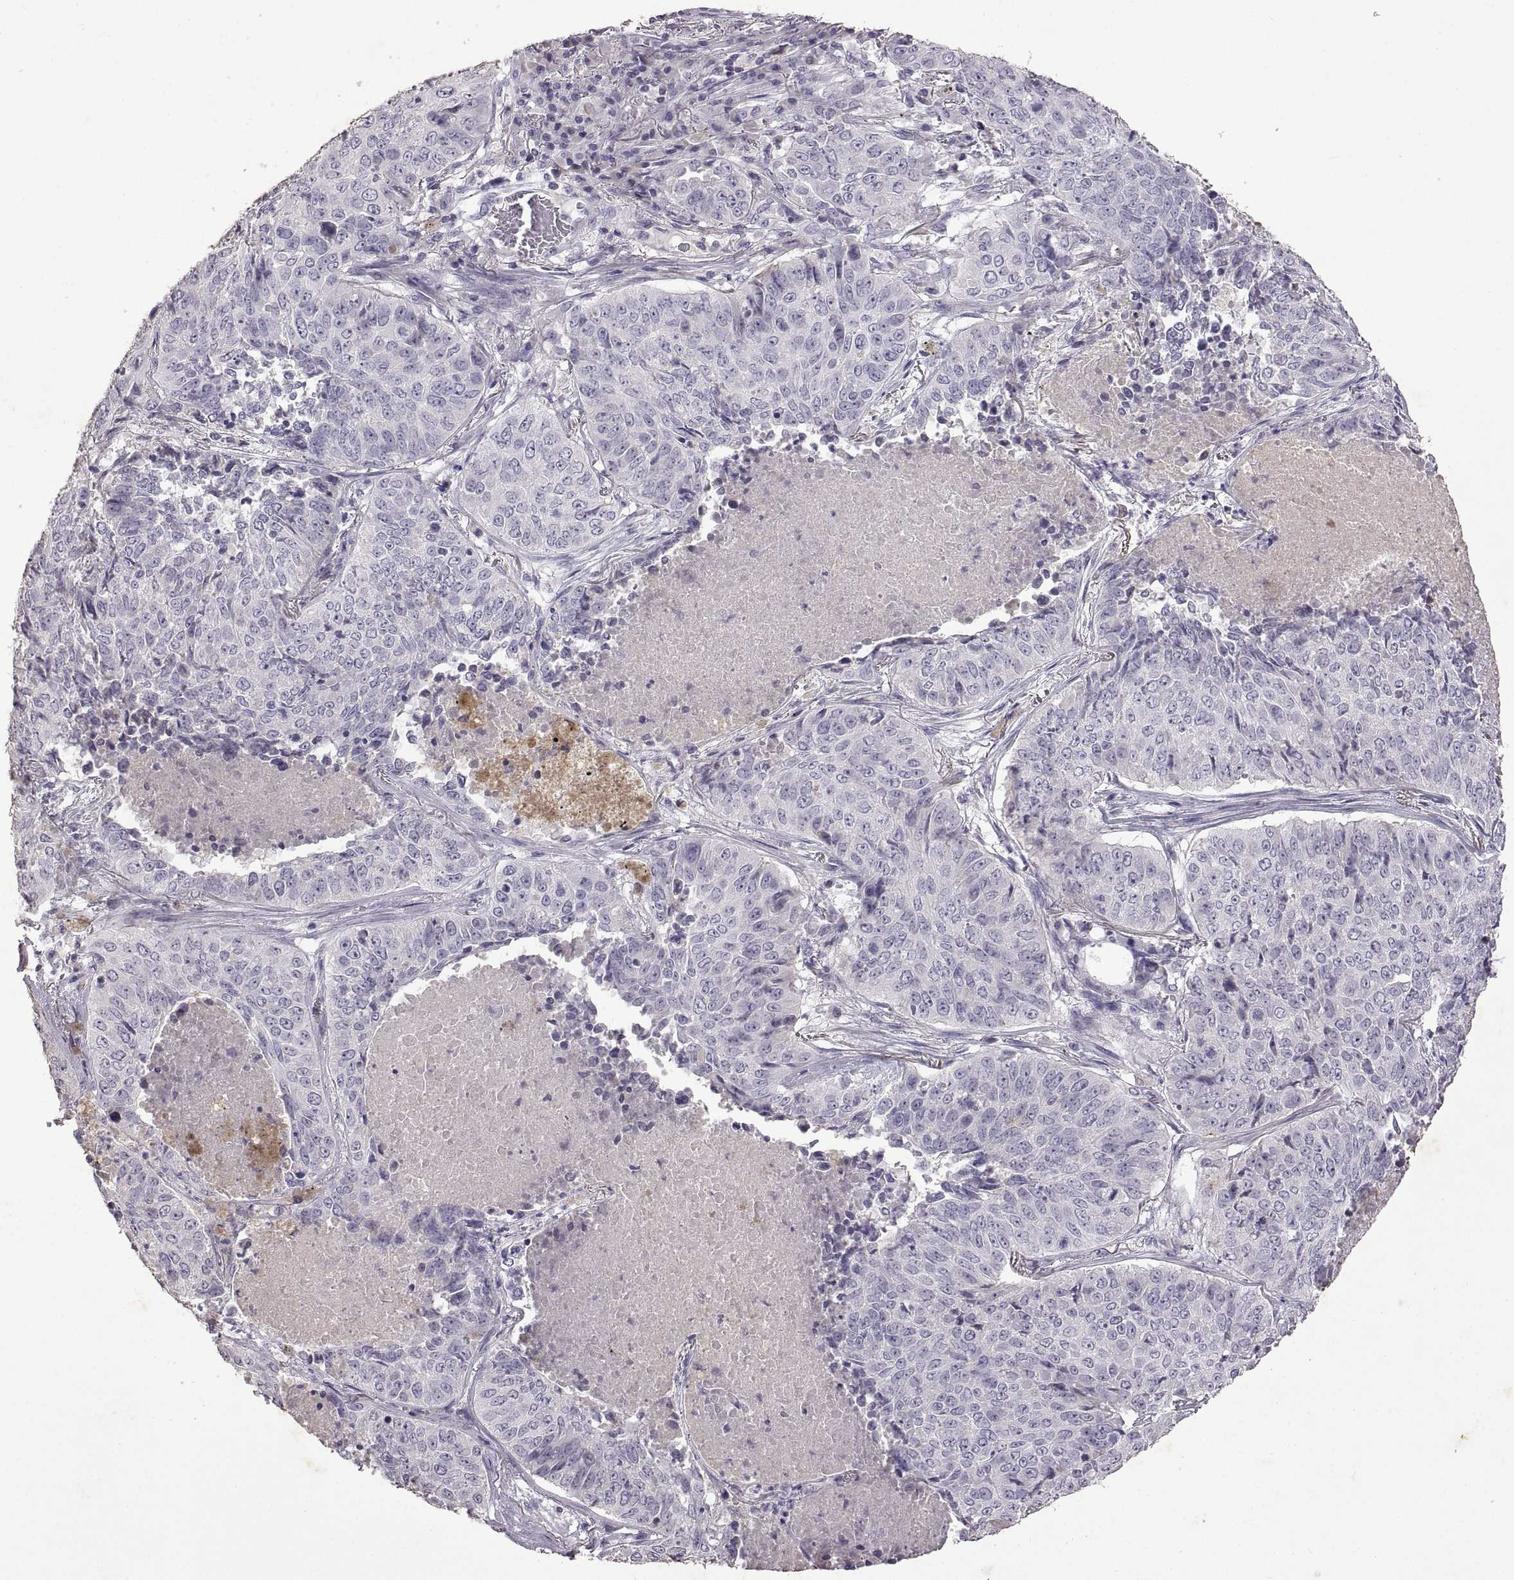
{"staining": {"intensity": "negative", "quantity": "none", "location": "none"}, "tissue": "lung cancer", "cell_type": "Tumor cells", "image_type": "cancer", "snomed": [{"axis": "morphology", "description": "Normal tissue, NOS"}, {"axis": "morphology", "description": "Squamous cell carcinoma, NOS"}, {"axis": "topography", "description": "Bronchus"}, {"axis": "topography", "description": "Lung"}], "caption": "Lung squamous cell carcinoma was stained to show a protein in brown. There is no significant expression in tumor cells. (Stains: DAB immunohistochemistry (IHC) with hematoxylin counter stain, Microscopy: brightfield microscopy at high magnification).", "gene": "DEFB136", "patient": {"sex": "male", "age": 64}}